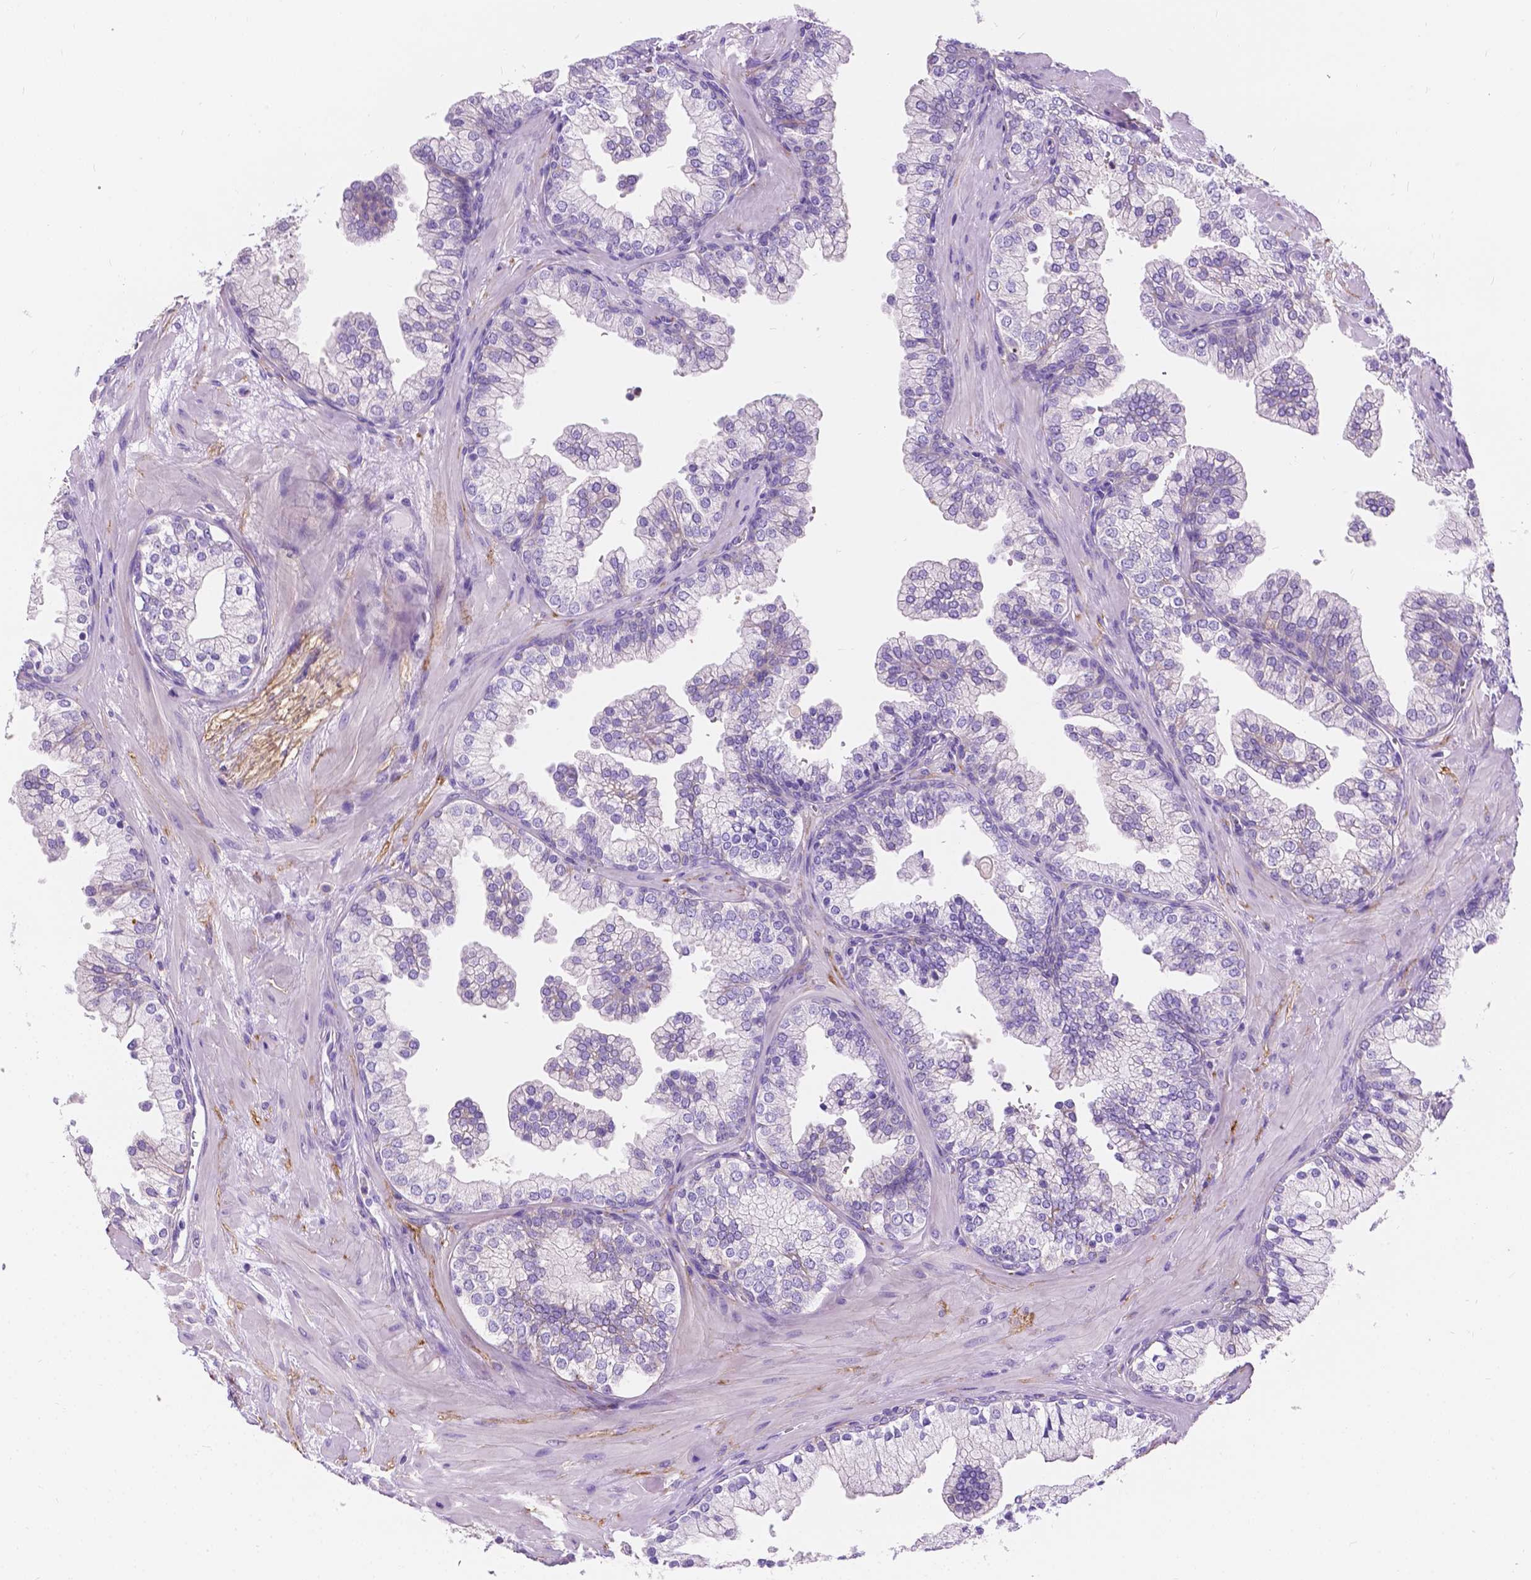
{"staining": {"intensity": "negative", "quantity": "none", "location": "none"}, "tissue": "prostate", "cell_type": "Glandular cells", "image_type": "normal", "snomed": [{"axis": "morphology", "description": "Normal tissue, NOS"}, {"axis": "topography", "description": "Prostate"}, {"axis": "topography", "description": "Peripheral nerve tissue"}], "caption": "This is an IHC histopathology image of unremarkable human prostate. There is no staining in glandular cells.", "gene": "GNAO1", "patient": {"sex": "male", "age": 61}}